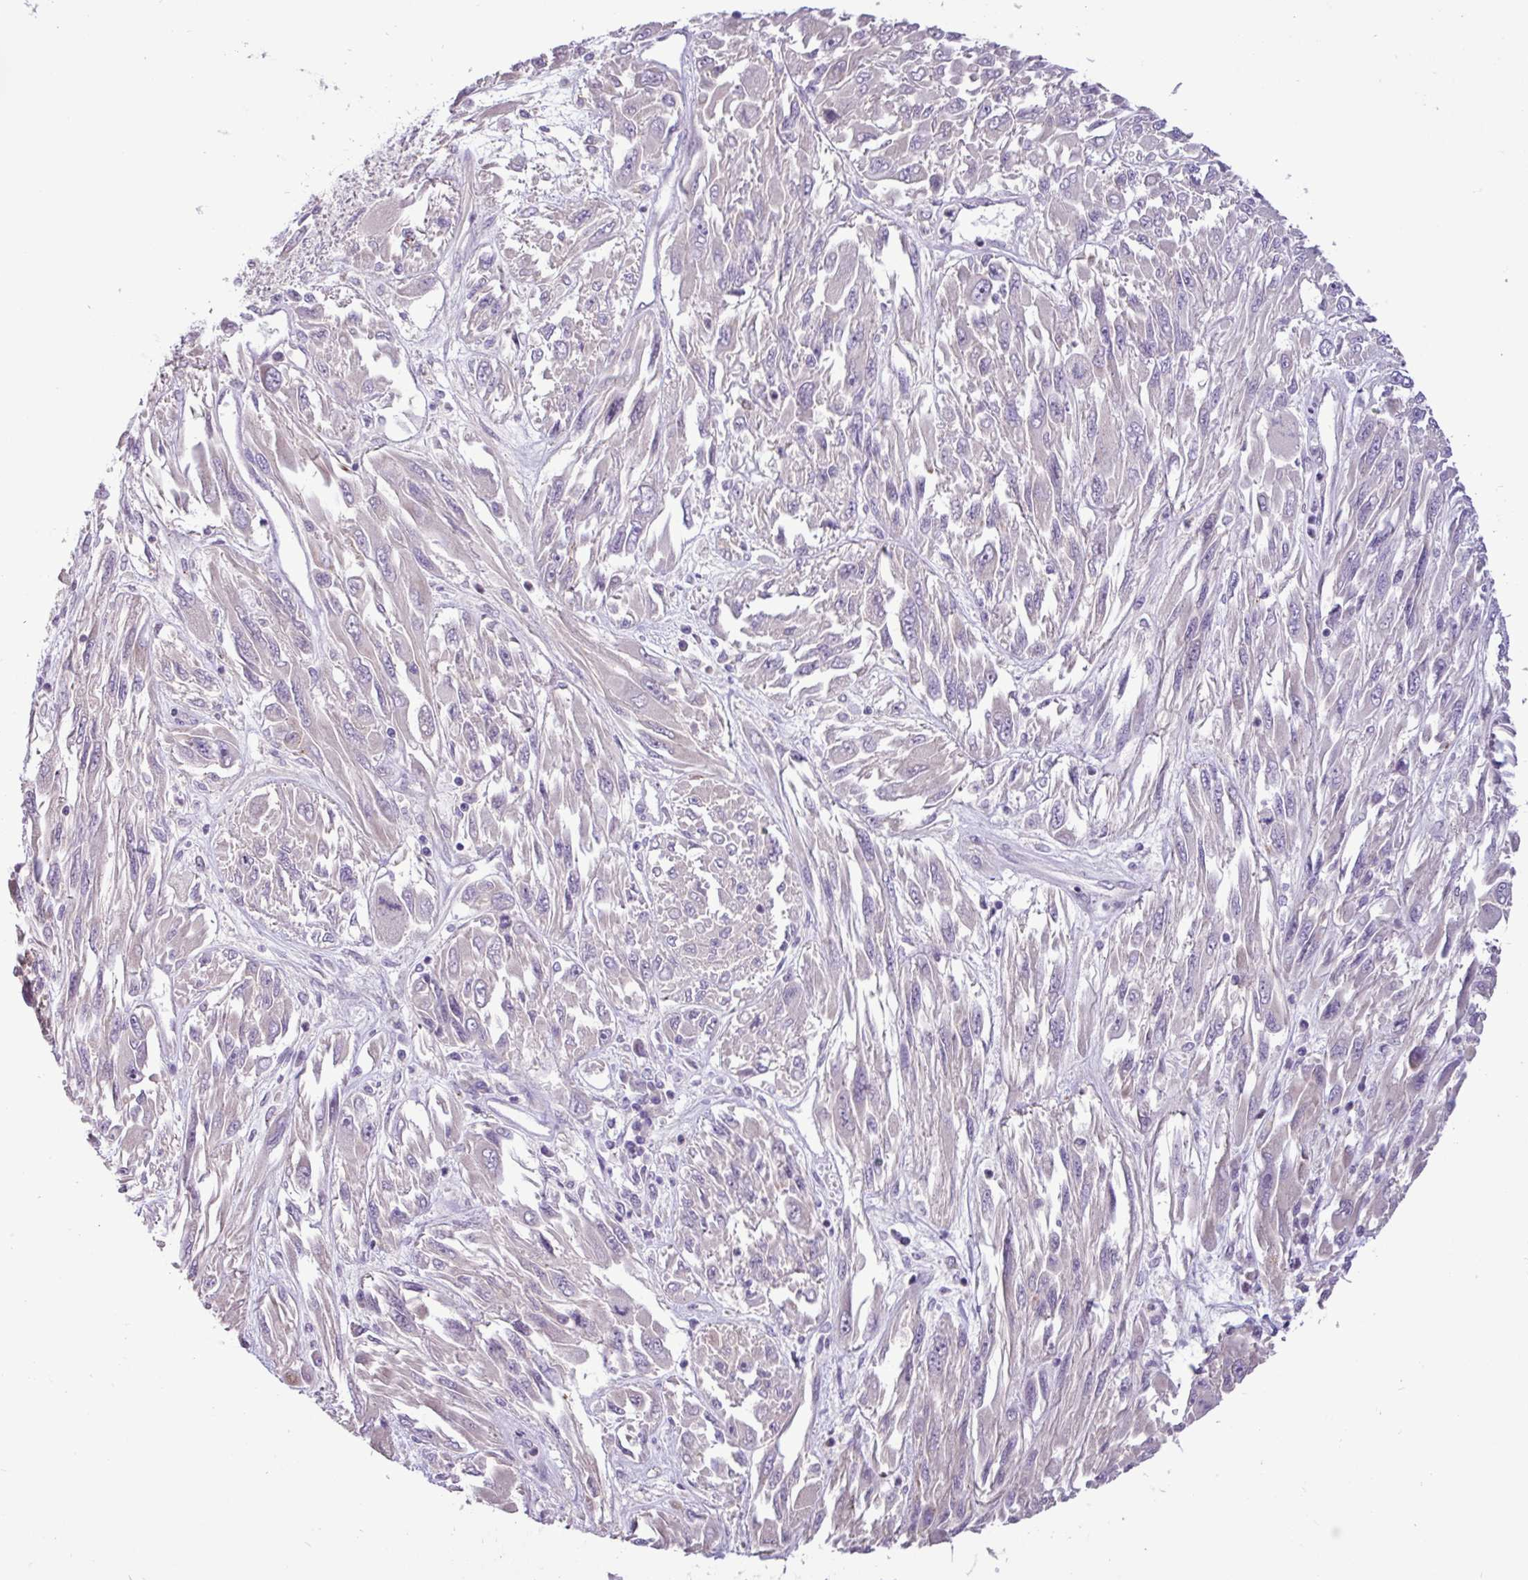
{"staining": {"intensity": "negative", "quantity": "none", "location": "none"}, "tissue": "melanoma", "cell_type": "Tumor cells", "image_type": "cancer", "snomed": [{"axis": "morphology", "description": "Malignant melanoma, NOS"}, {"axis": "topography", "description": "Skin"}], "caption": "DAB immunohistochemical staining of malignant melanoma shows no significant positivity in tumor cells.", "gene": "PNLDC1", "patient": {"sex": "female", "age": 91}}